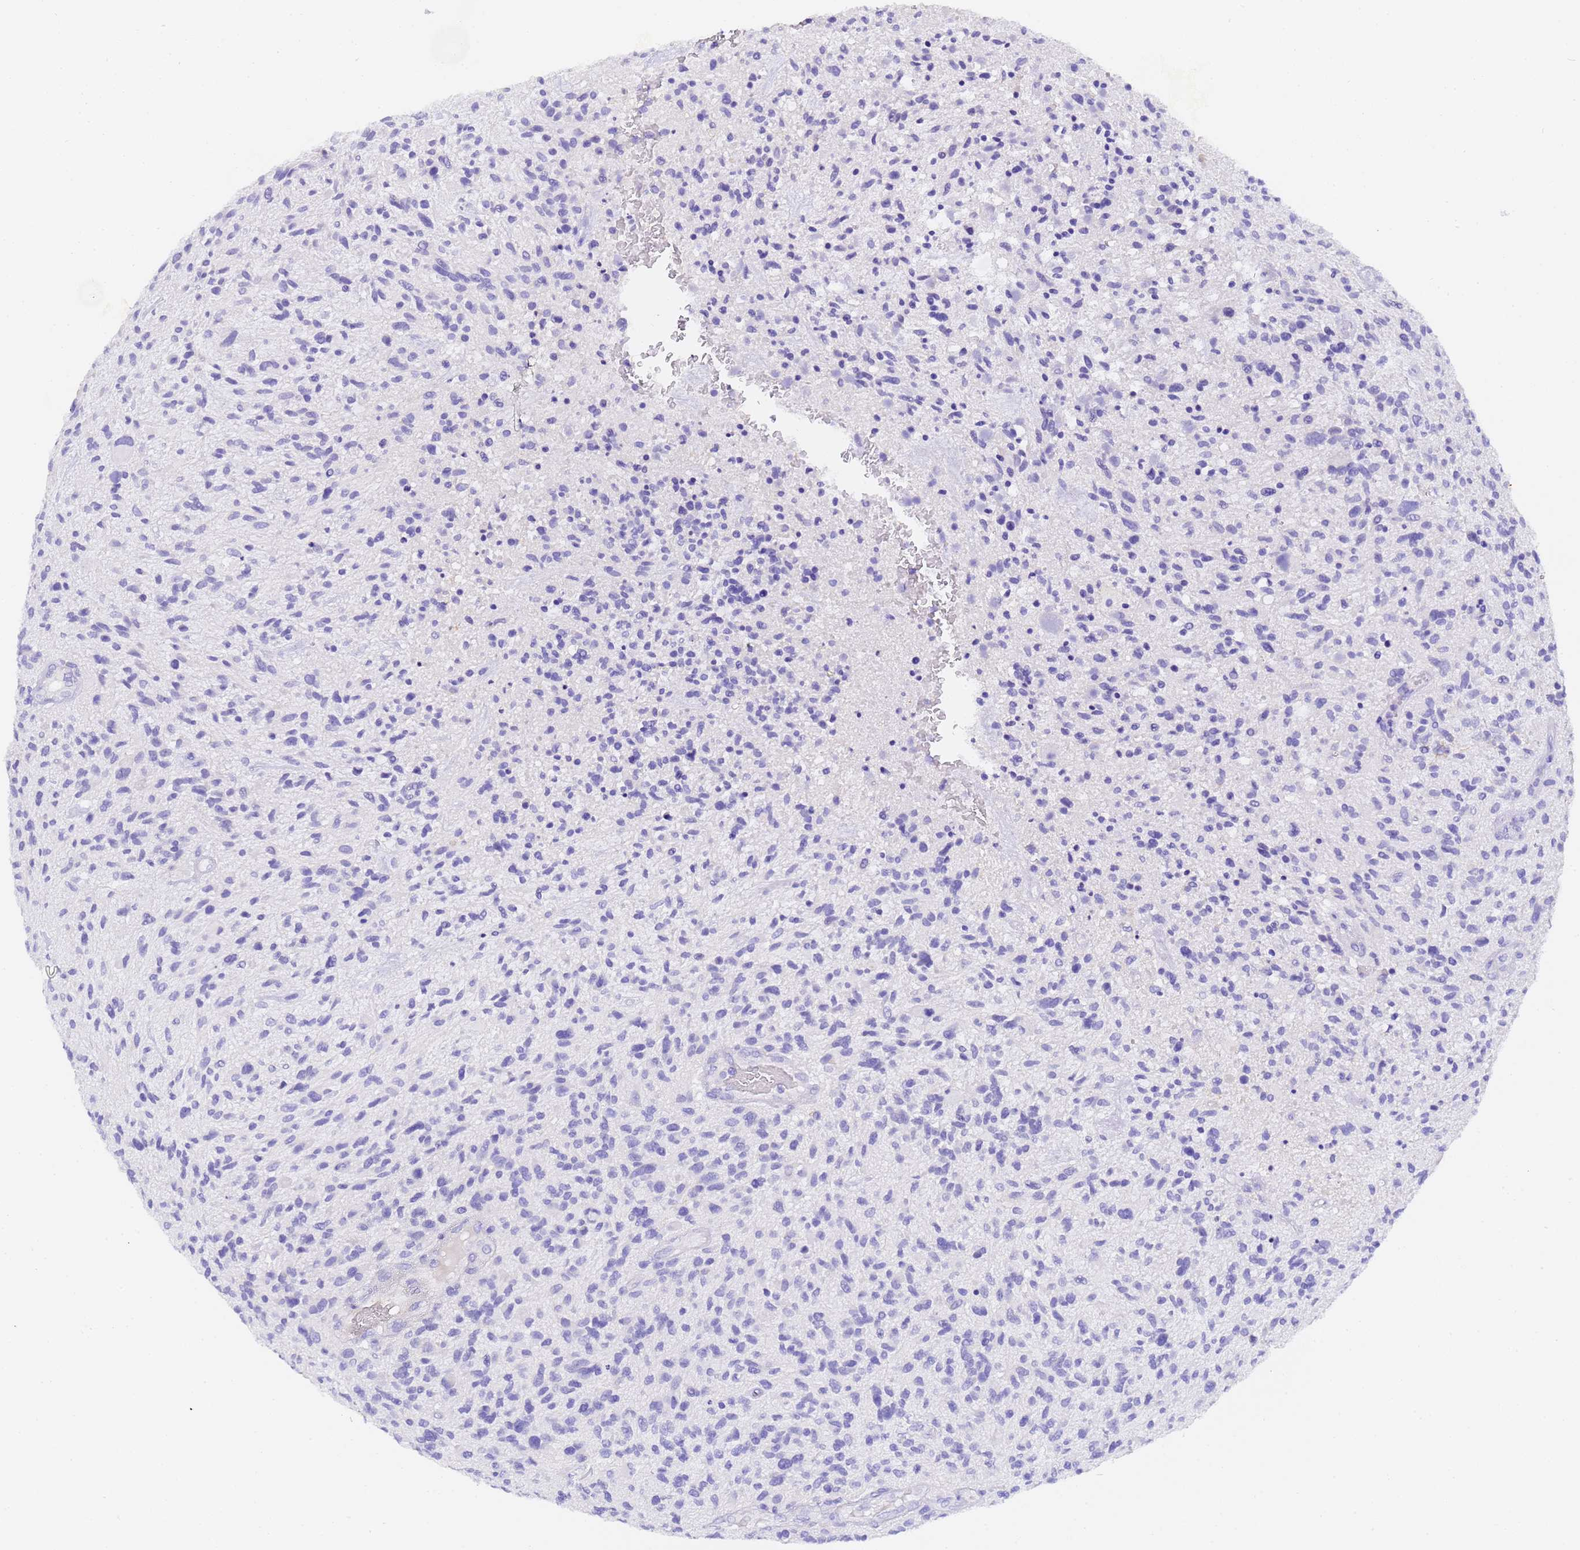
{"staining": {"intensity": "negative", "quantity": "none", "location": "none"}, "tissue": "glioma", "cell_type": "Tumor cells", "image_type": "cancer", "snomed": [{"axis": "morphology", "description": "Glioma, malignant, High grade"}, {"axis": "topography", "description": "Brain"}], "caption": "High magnification brightfield microscopy of malignant high-grade glioma stained with DAB (3,3'-diaminobenzidine) (brown) and counterstained with hematoxylin (blue): tumor cells show no significant staining. The staining is performed using DAB (3,3'-diaminobenzidine) brown chromogen with nuclei counter-stained in using hematoxylin.", "gene": "GABRA1", "patient": {"sex": "male", "age": 47}}